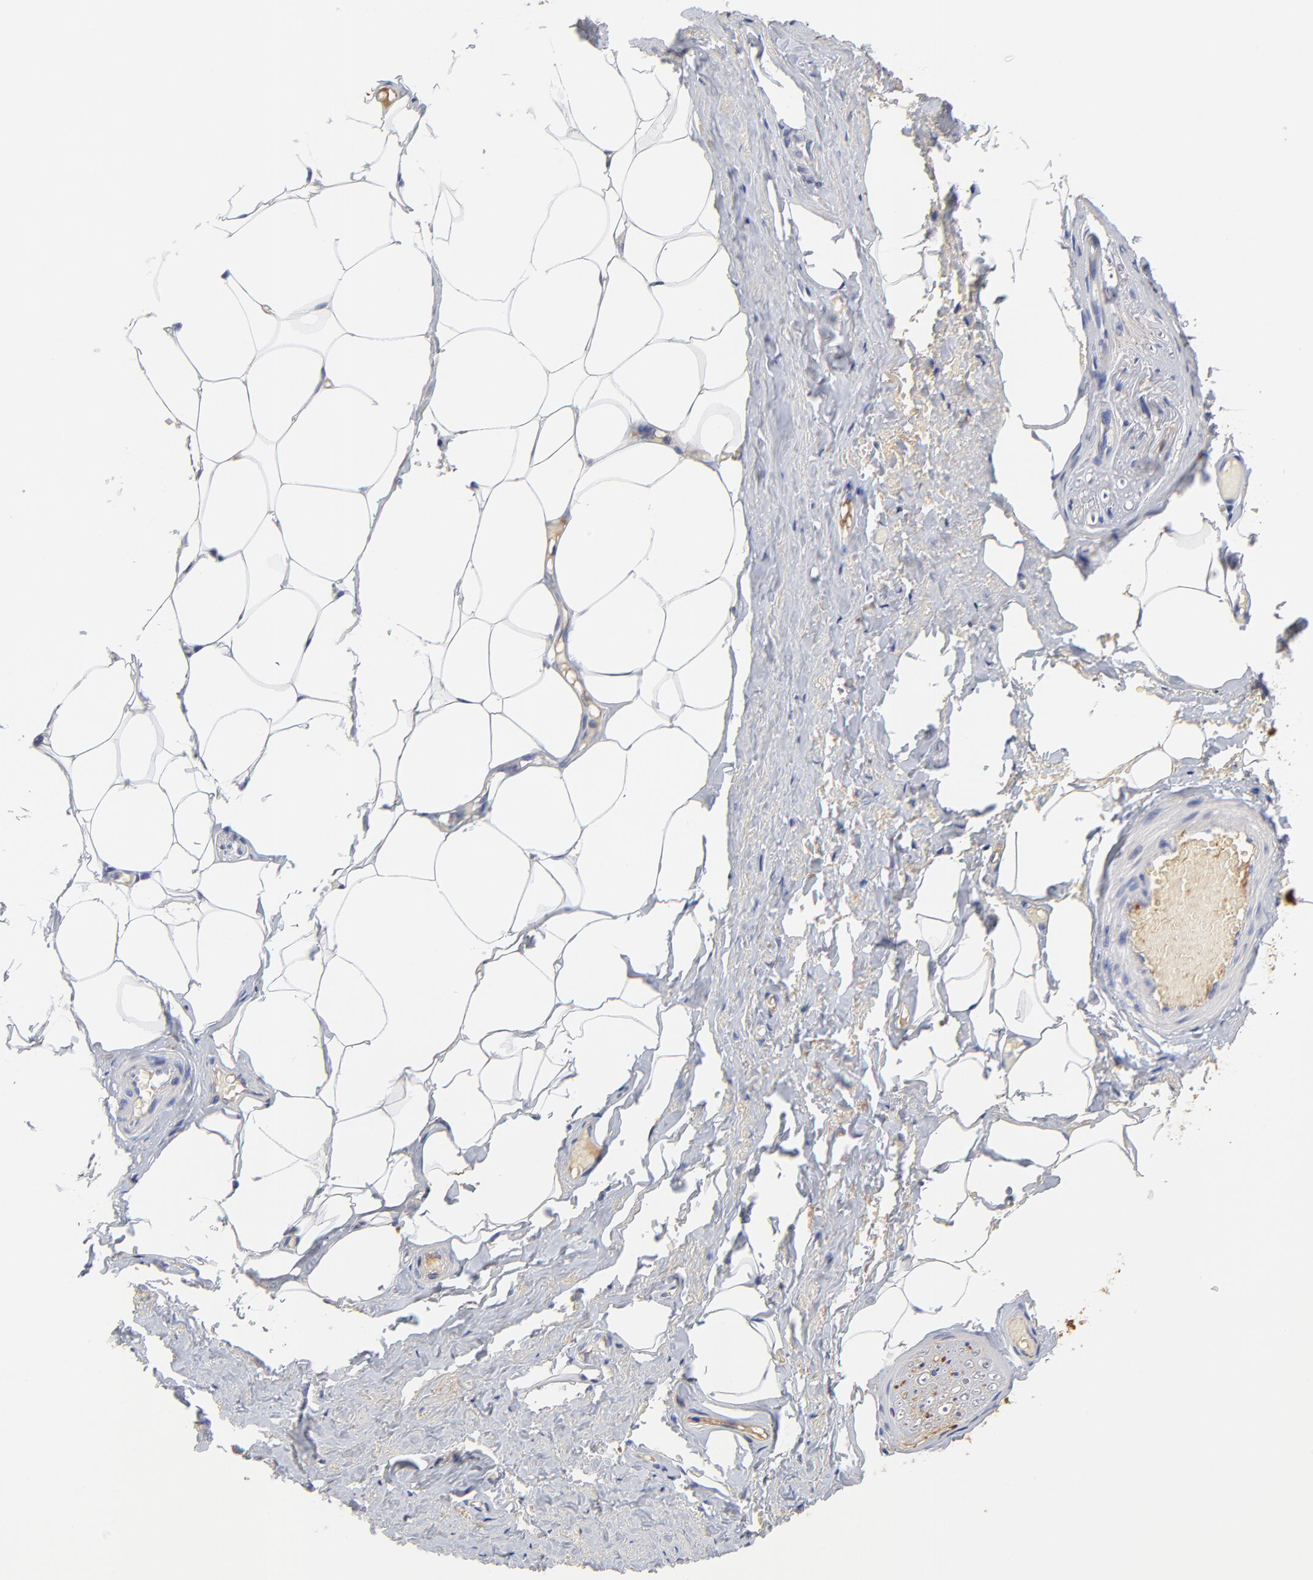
{"staining": {"intensity": "weak", "quantity": "25%-75%", "location": "cytoplasmic/membranous"}, "tissue": "adipose tissue", "cell_type": "Adipocytes", "image_type": "normal", "snomed": [{"axis": "morphology", "description": "Normal tissue, NOS"}, {"axis": "topography", "description": "Soft tissue"}, {"axis": "topography", "description": "Peripheral nerve tissue"}], "caption": "Immunohistochemical staining of normal adipose tissue displays low levels of weak cytoplasmic/membranous expression in approximately 25%-75% of adipocytes. (DAB IHC, brown staining for protein, blue staining for nuclei).", "gene": "IGLV3", "patient": {"sex": "female", "age": 68}}